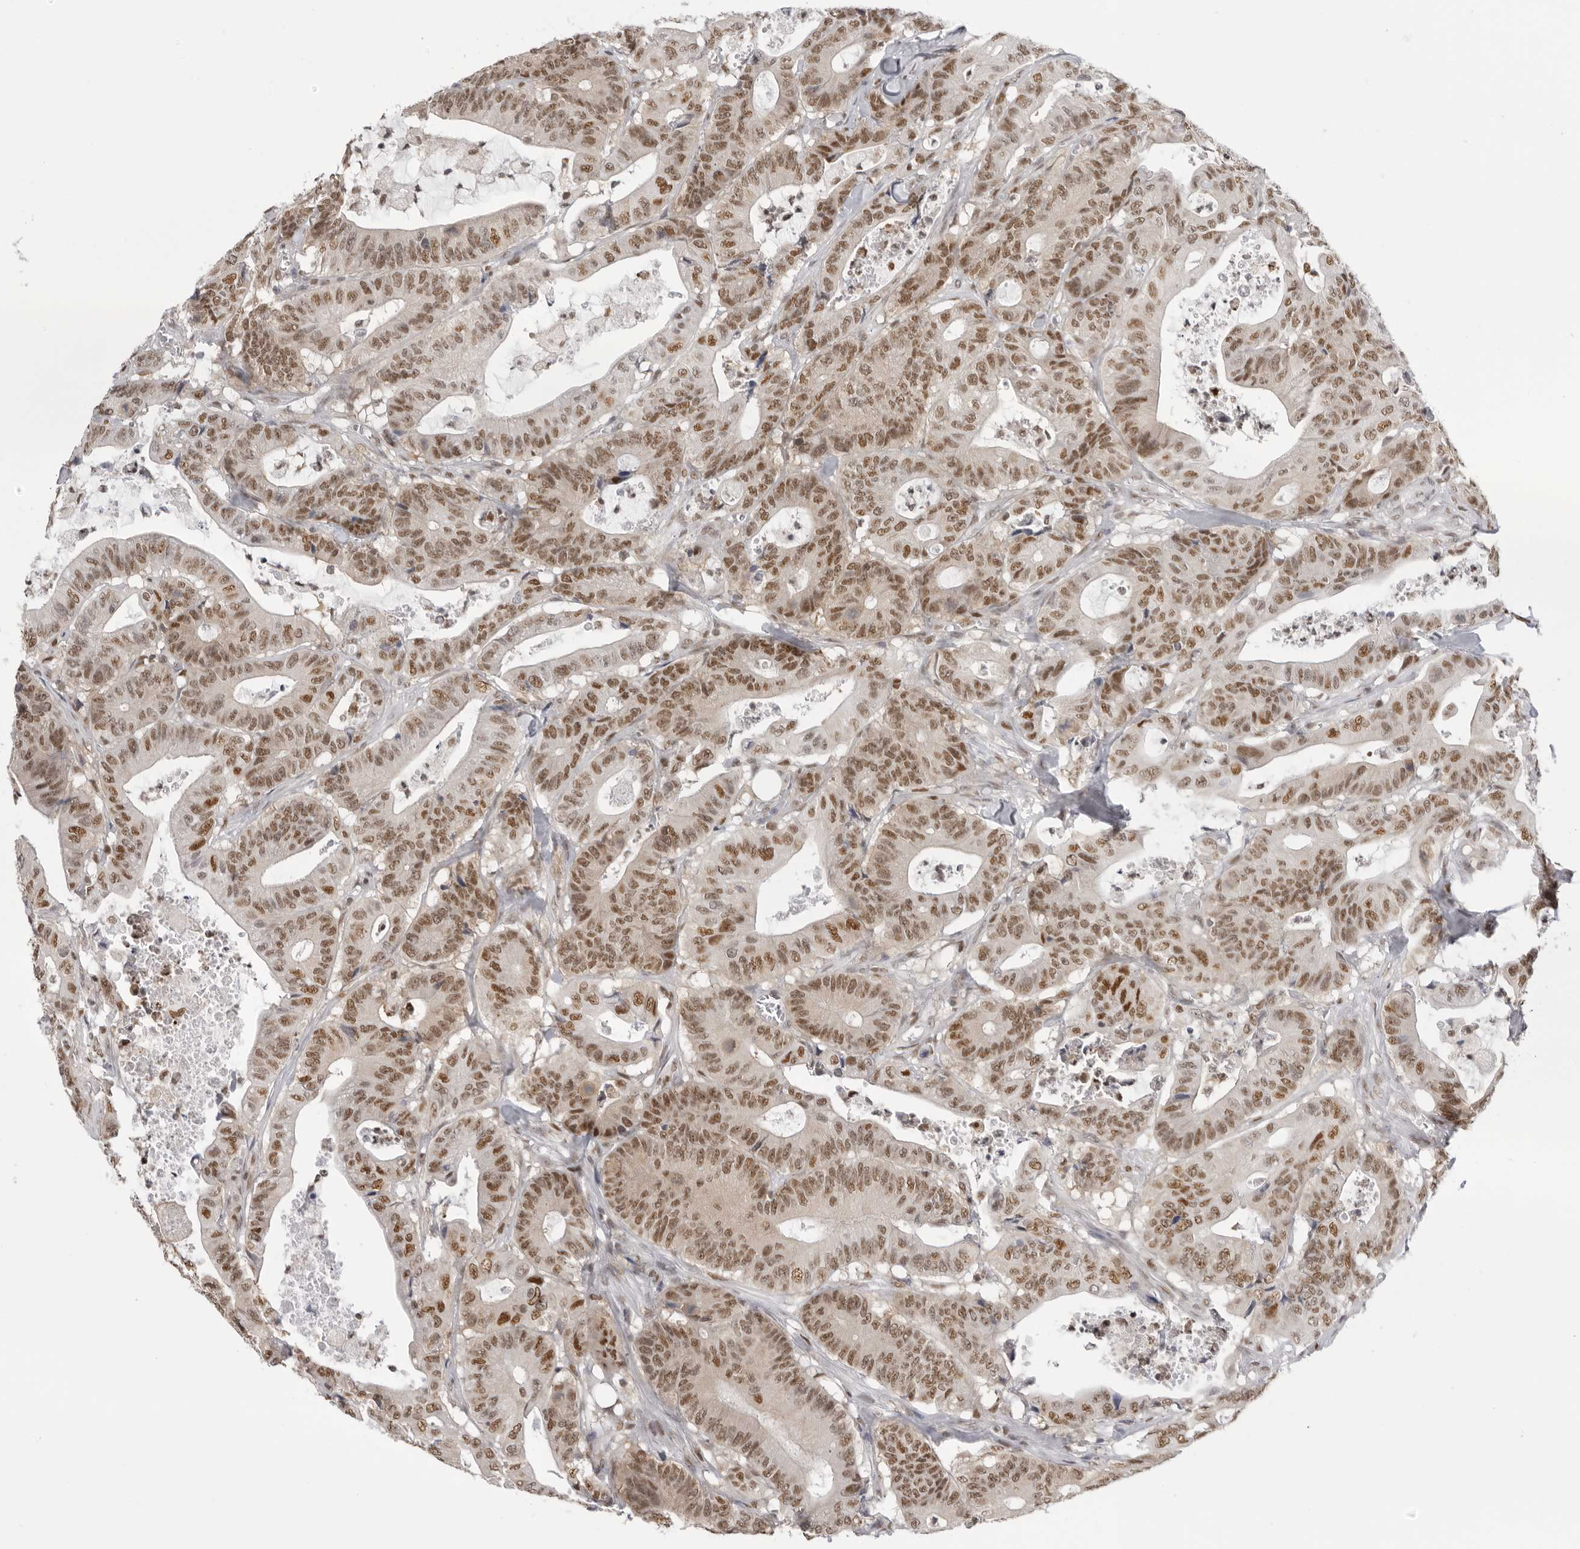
{"staining": {"intensity": "moderate", "quantity": ">75%", "location": "nuclear"}, "tissue": "colorectal cancer", "cell_type": "Tumor cells", "image_type": "cancer", "snomed": [{"axis": "morphology", "description": "Adenocarcinoma, NOS"}, {"axis": "topography", "description": "Colon"}], "caption": "A micrograph of human colorectal cancer stained for a protein displays moderate nuclear brown staining in tumor cells.", "gene": "RPA2", "patient": {"sex": "female", "age": 84}}